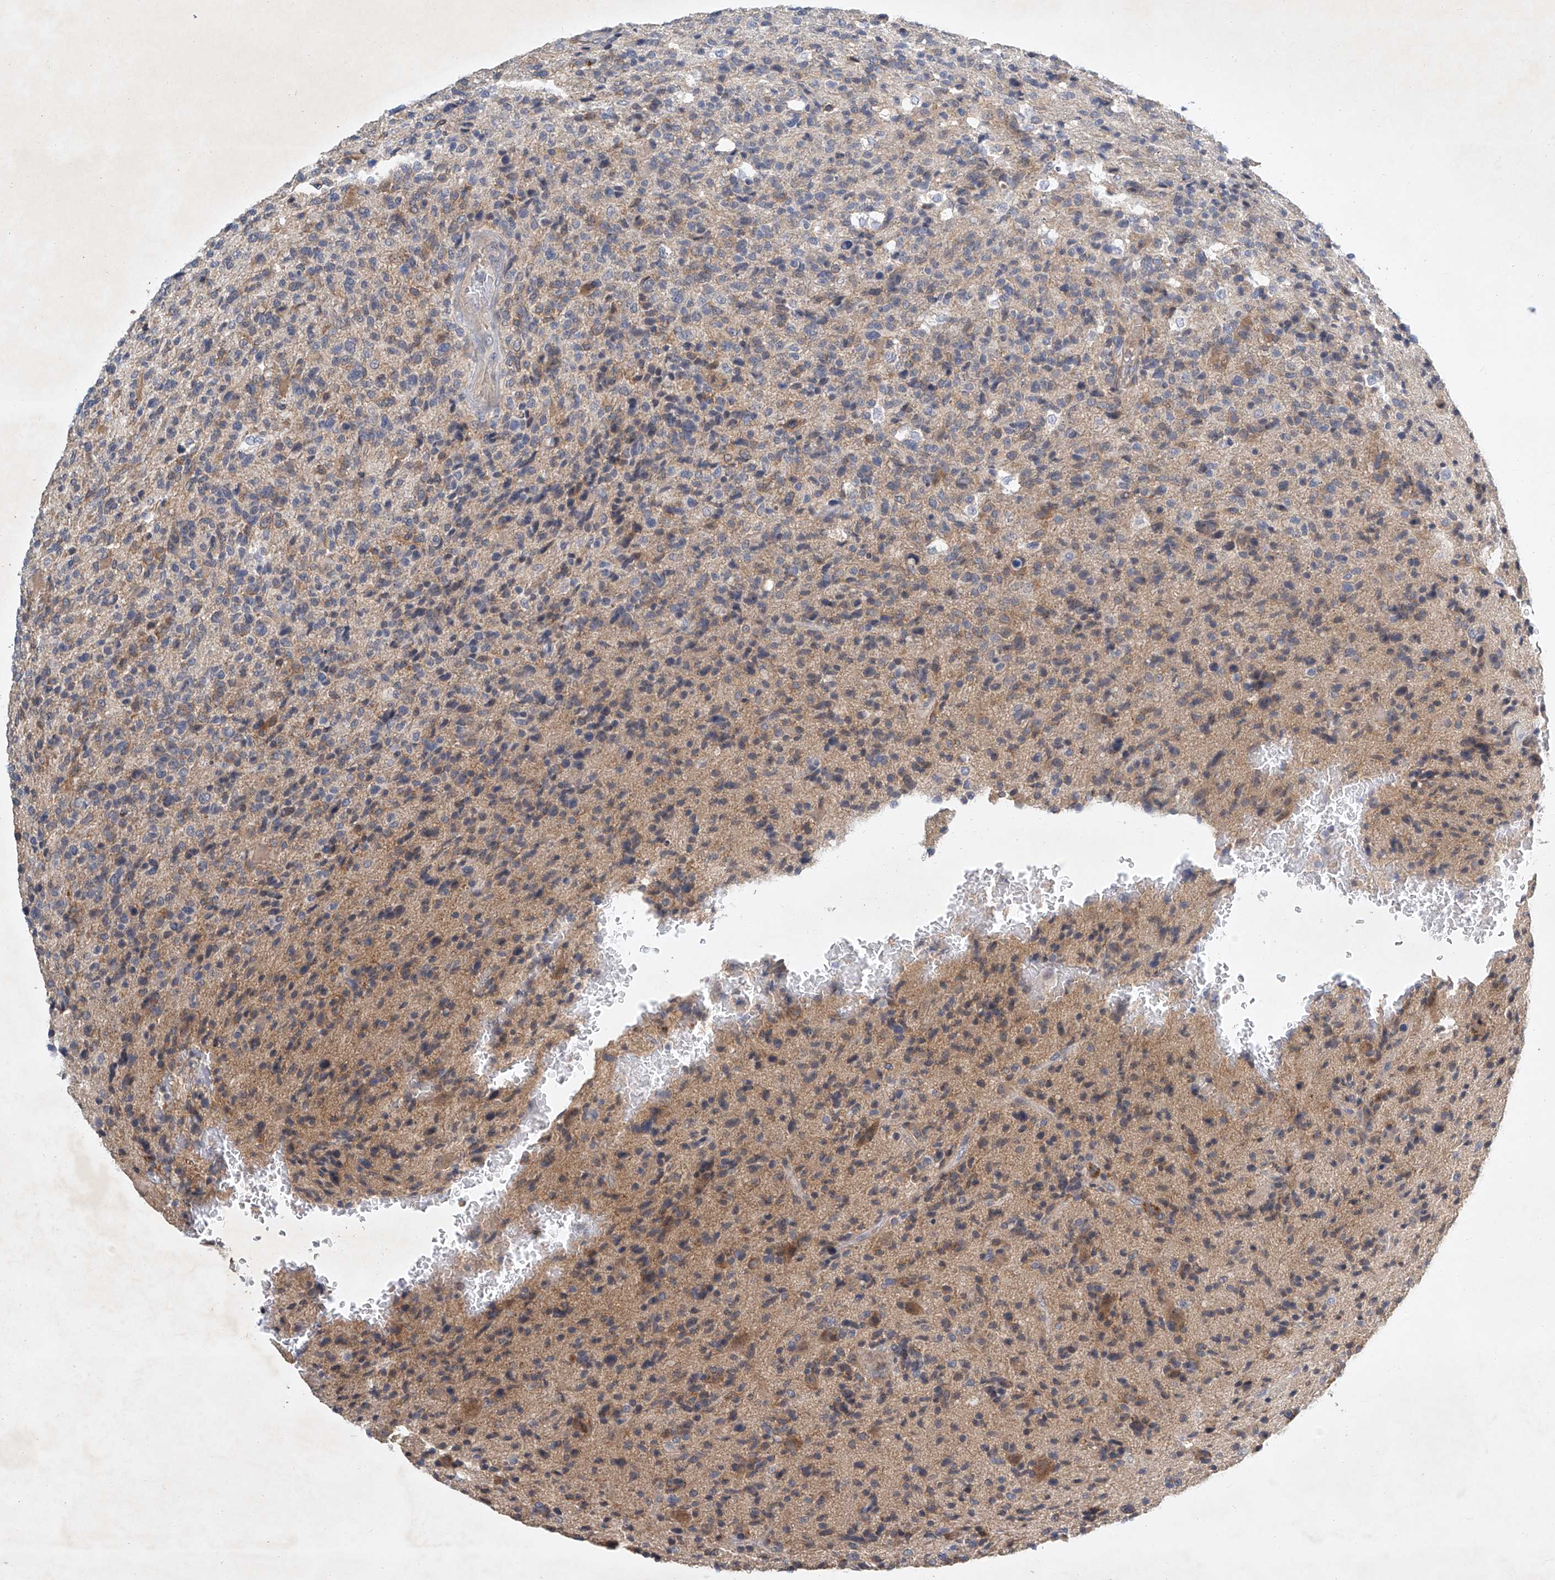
{"staining": {"intensity": "moderate", "quantity": "<25%", "location": "cytoplasmic/membranous"}, "tissue": "glioma", "cell_type": "Tumor cells", "image_type": "cancer", "snomed": [{"axis": "morphology", "description": "Glioma, malignant, High grade"}, {"axis": "topography", "description": "Brain"}], "caption": "Protein staining of malignant glioma (high-grade) tissue displays moderate cytoplasmic/membranous positivity in about <25% of tumor cells.", "gene": "CARMIL1", "patient": {"sex": "male", "age": 72}}